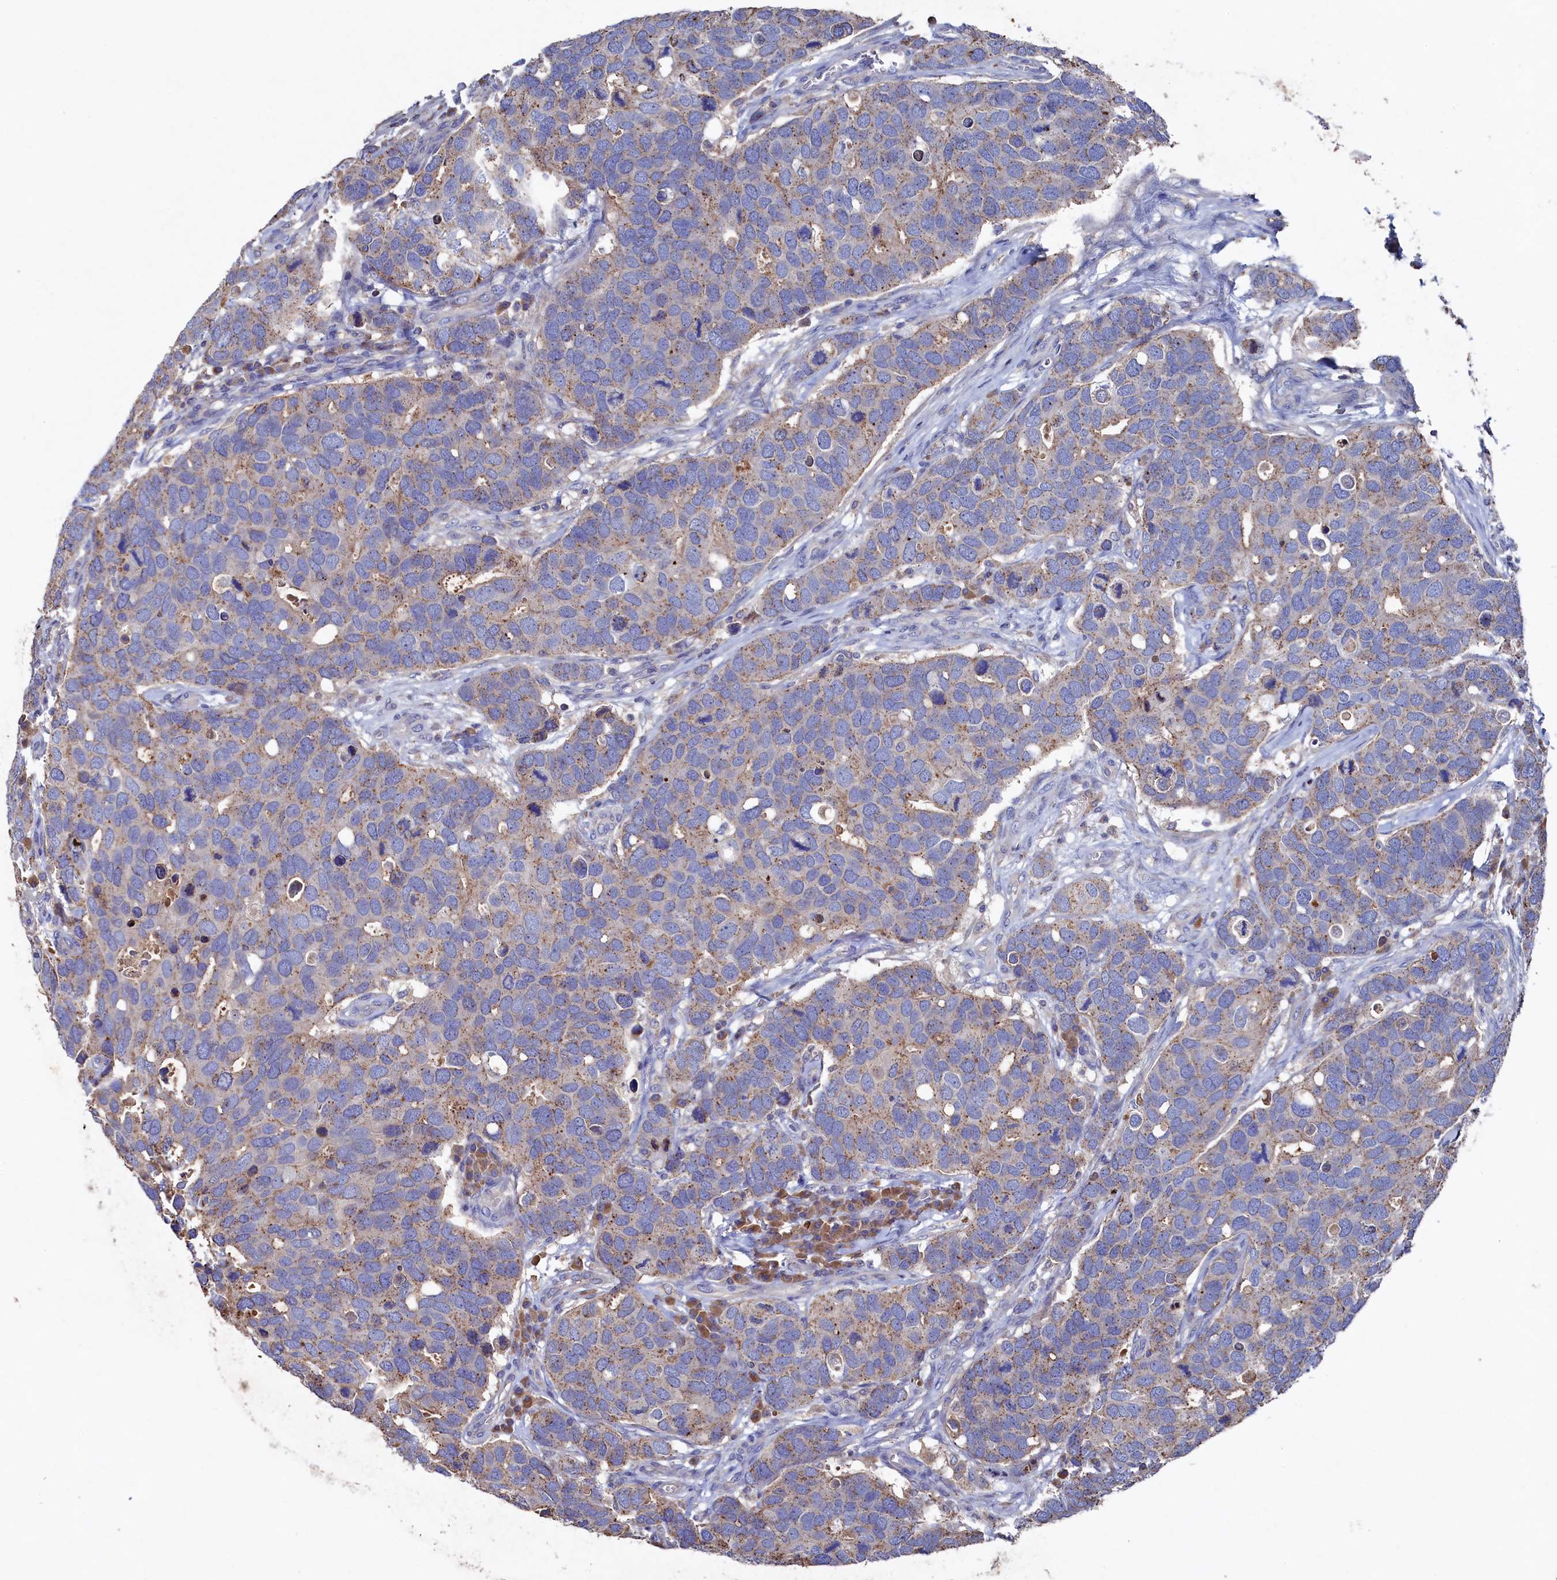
{"staining": {"intensity": "weak", "quantity": ">75%", "location": "cytoplasmic/membranous"}, "tissue": "breast cancer", "cell_type": "Tumor cells", "image_type": "cancer", "snomed": [{"axis": "morphology", "description": "Duct carcinoma"}, {"axis": "topography", "description": "Breast"}], "caption": "Protein expression by immunohistochemistry demonstrates weak cytoplasmic/membranous staining in approximately >75% of tumor cells in infiltrating ductal carcinoma (breast).", "gene": "TK2", "patient": {"sex": "female", "age": 83}}